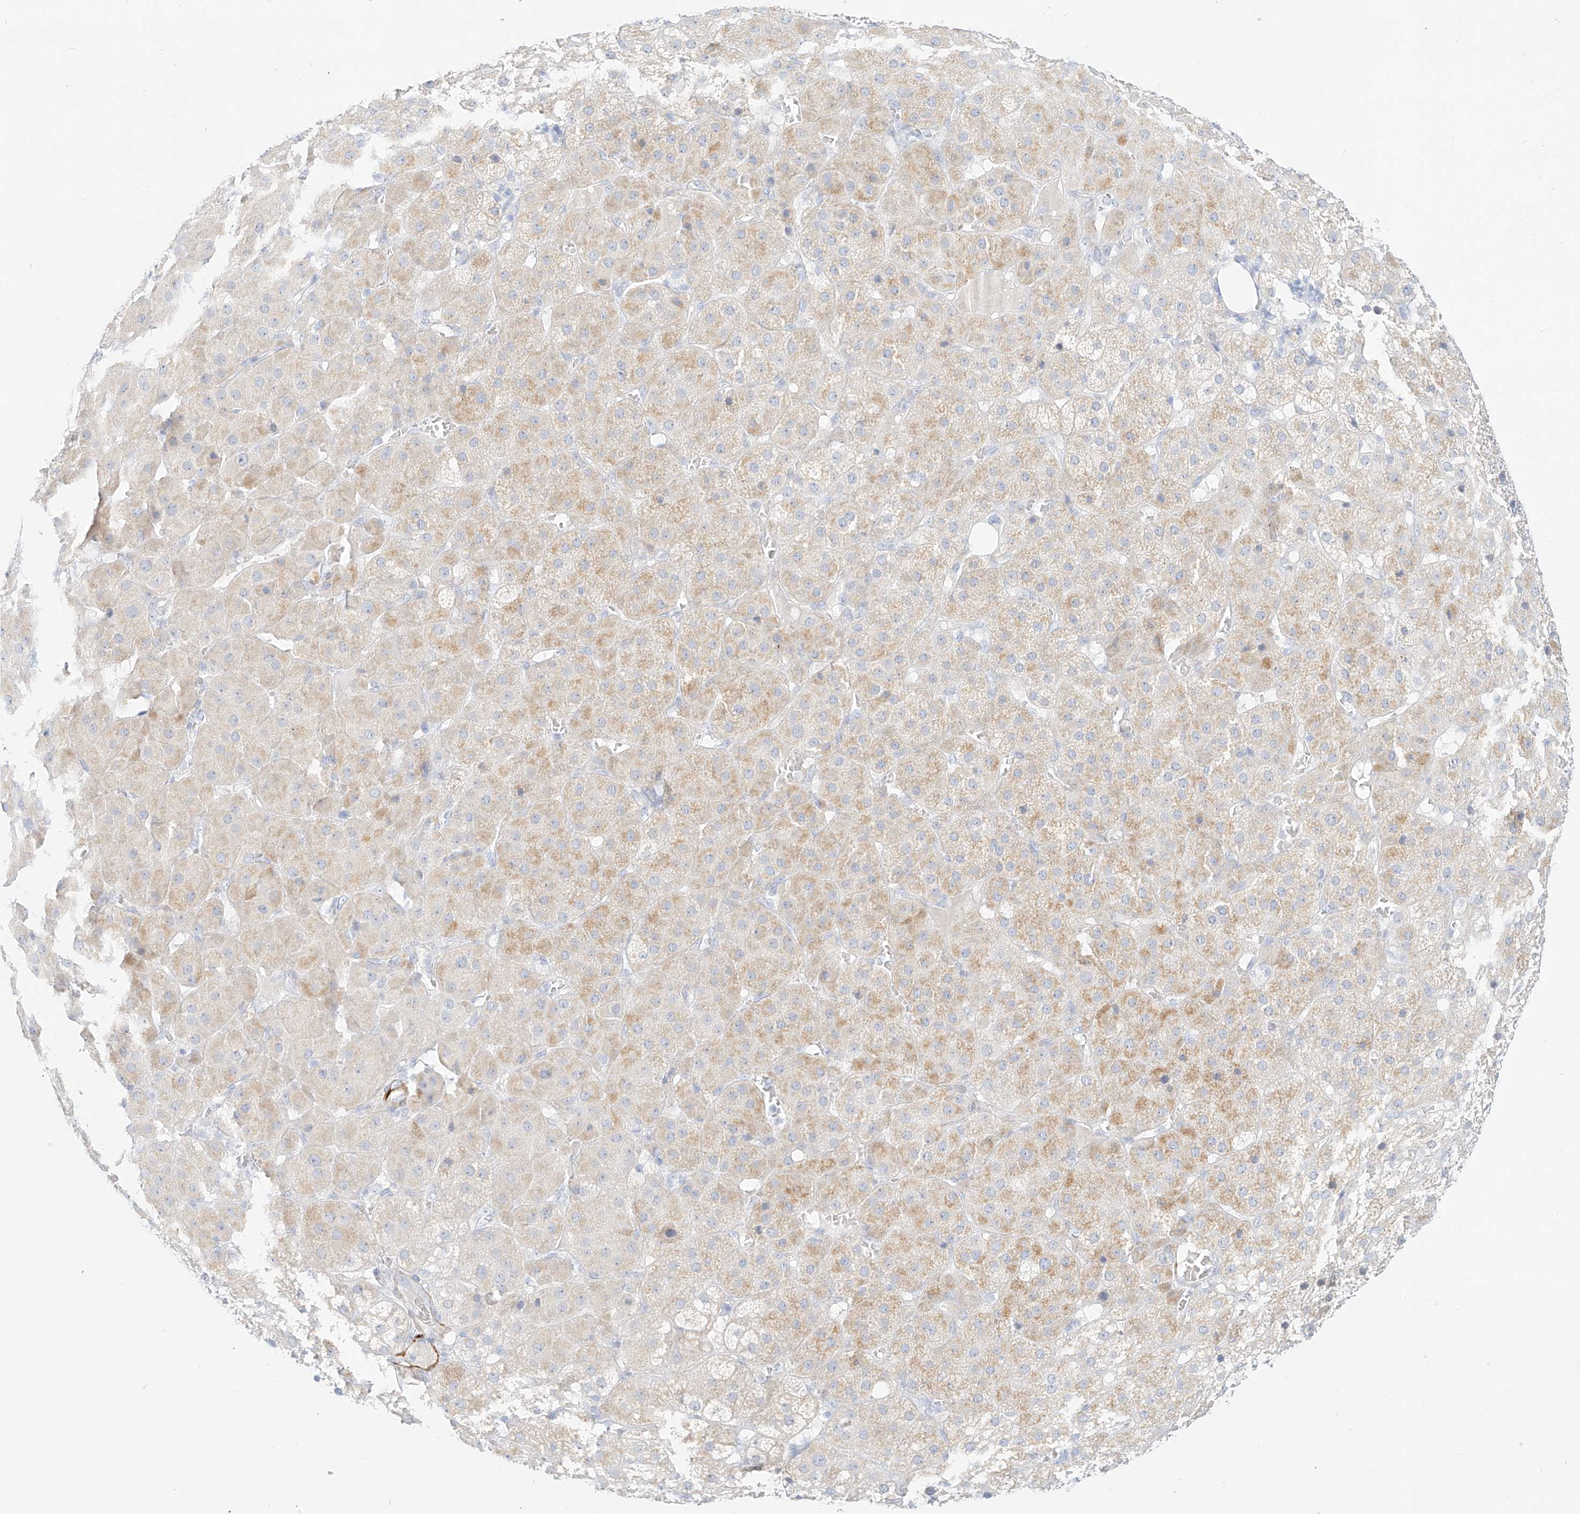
{"staining": {"intensity": "moderate", "quantity": "<25%", "location": "cytoplasmic/membranous"}, "tissue": "adrenal gland", "cell_type": "Glandular cells", "image_type": "normal", "snomed": [{"axis": "morphology", "description": "Normal tissue, NOS"}, {"axis": "topography", "description": "Adrenal gland"}], "caption": "Protein staining reveals moderate cytoplasmic/membranous staining in about <25% of glandular cells in benign adrenal gland.", "gene": "ST3GAL5", "patient": {"sex": "female", "age": 57}}